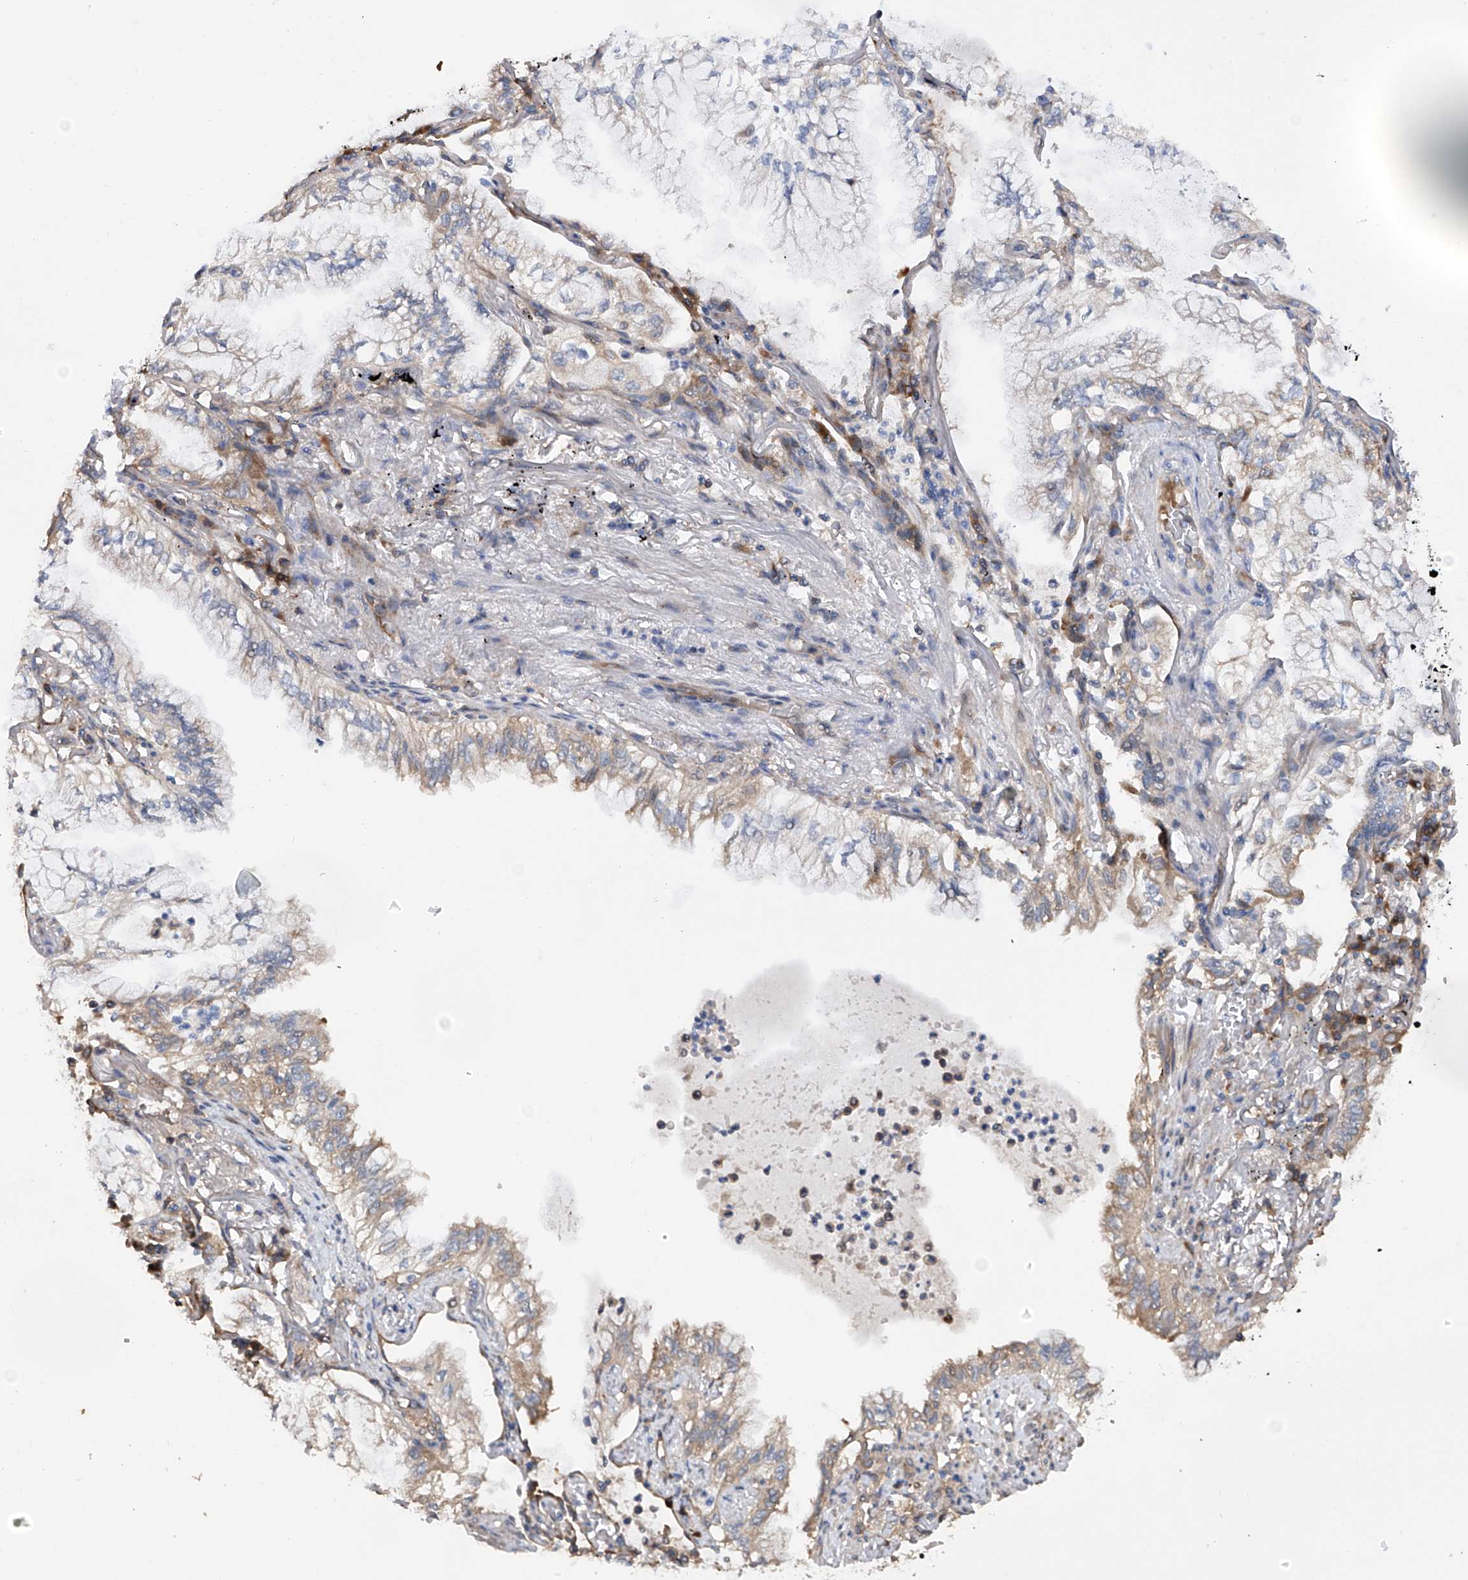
{"staining": {"intensity": "moderate", "quantity": "<25%", "location": "cytoplasmic/membranous"}, "tissue": "lung cancer", "cell_type": "Tumor cells", "image_type": "cancer", "snomed": [{"axis": "morphology", "description": "Adenocarcinoma, NOS"}, {"axis": "topography", "description": "Lung"}], "caption": "Protein expression analysis of human lung cancer (adenocarcinoma) reveals moderate cytoplasmic/membranous staining in about <25% of tumor cells.", "gene": "NUDT17", "patient": {"sex": "female", "age": 70}}